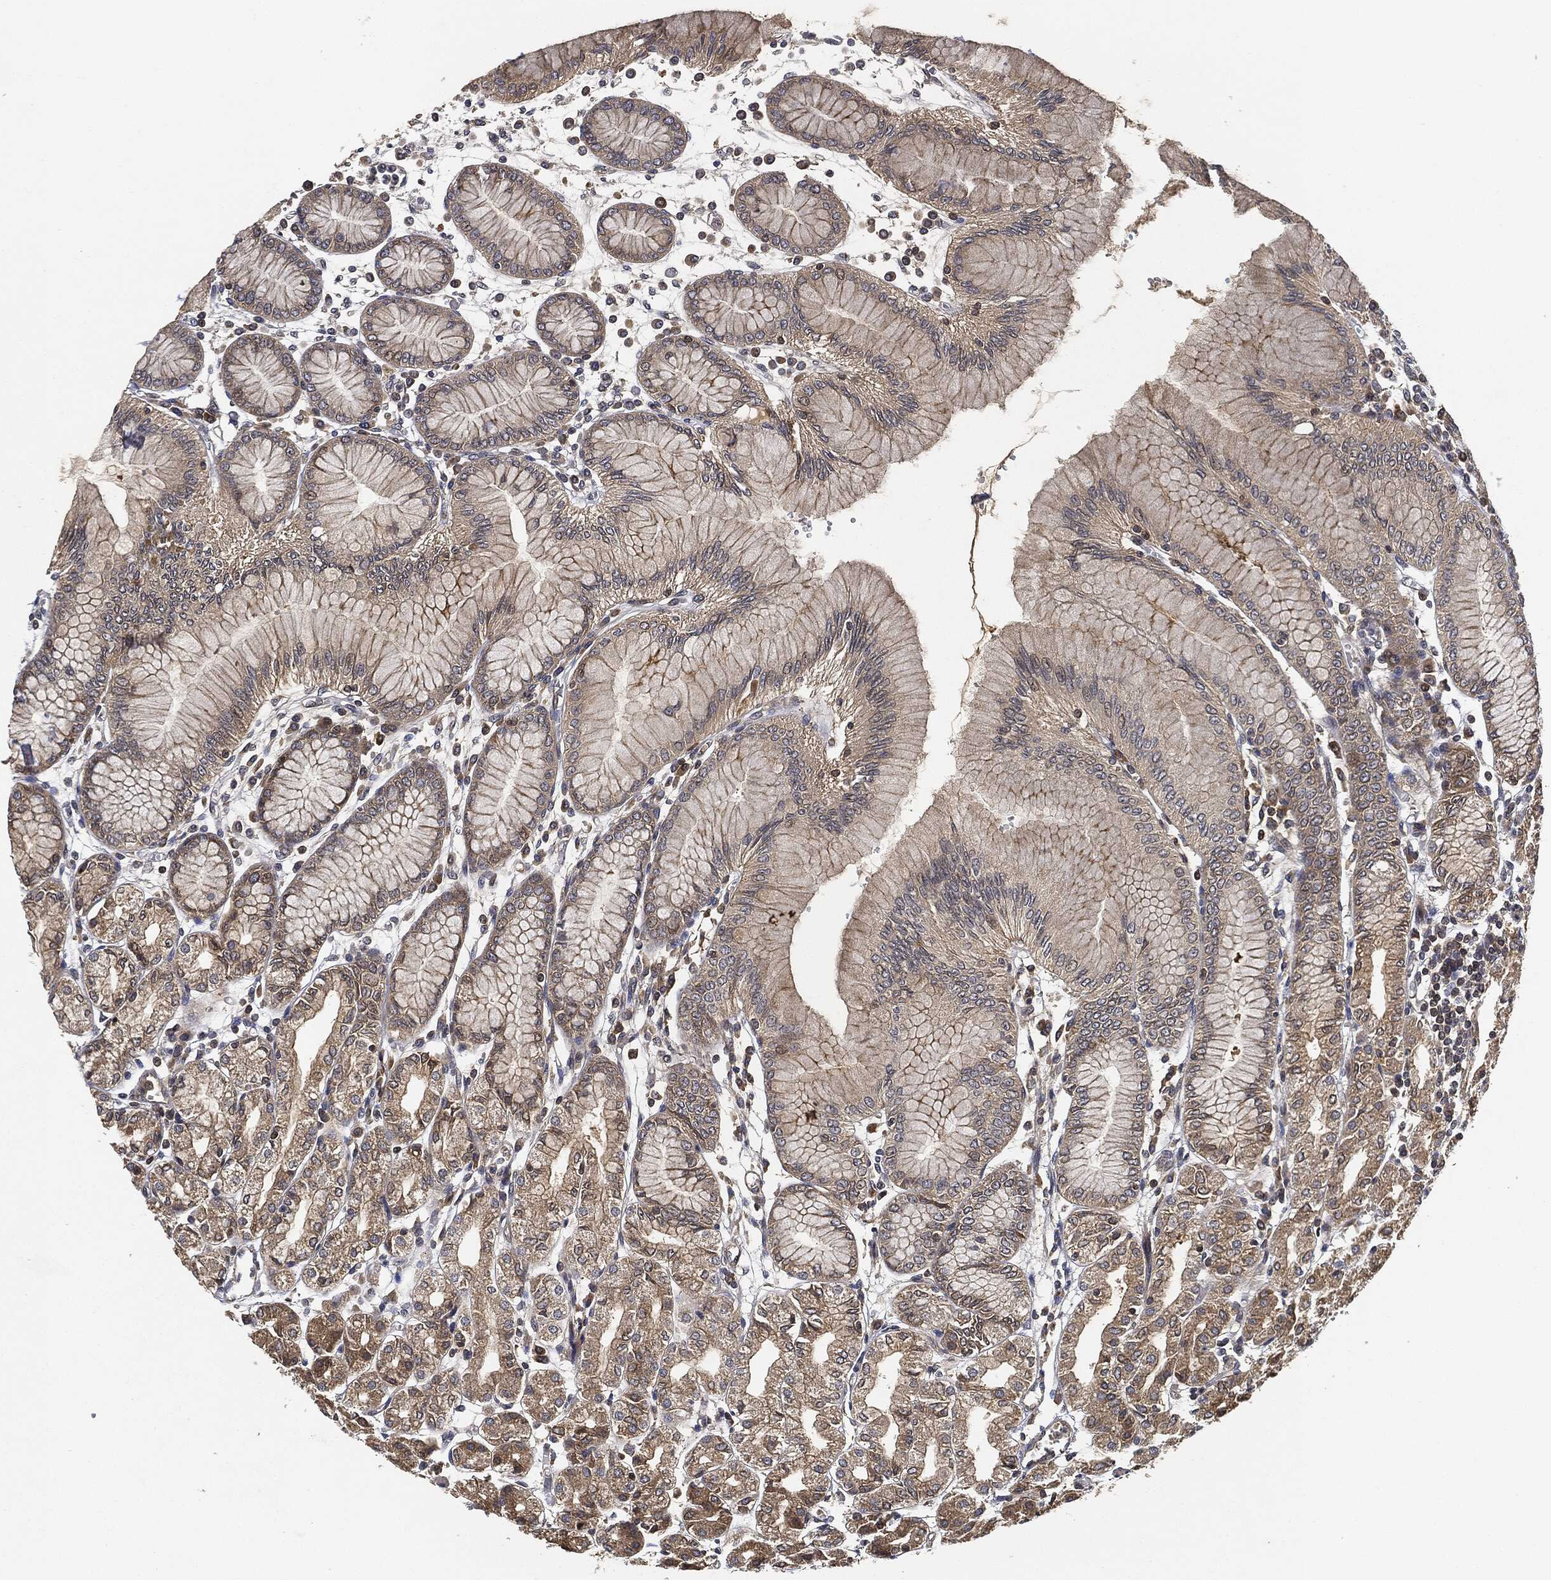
{"staining": {"intensity": "weak", "quantity": ">75%", "location": "cytoplasmic/membranous"}, "tissue": "stomach", "cell_type": "Glandular cells", "image_type": "normal", "snomed": [{"axis": "morphology", "description": "Normal tissue, NOS"}, {"axis": "topography", "description": "Skeletal muscle"}, {"axis": "topography", "description": "Stomach"}], "caption": "The image demonstrates a brown stain indicating the presence of a protein in the cytoplasmic/membranous of glandular cells in stomach.", "gene": "MLST8", "patient": {"sex": "female", "age": 57}}